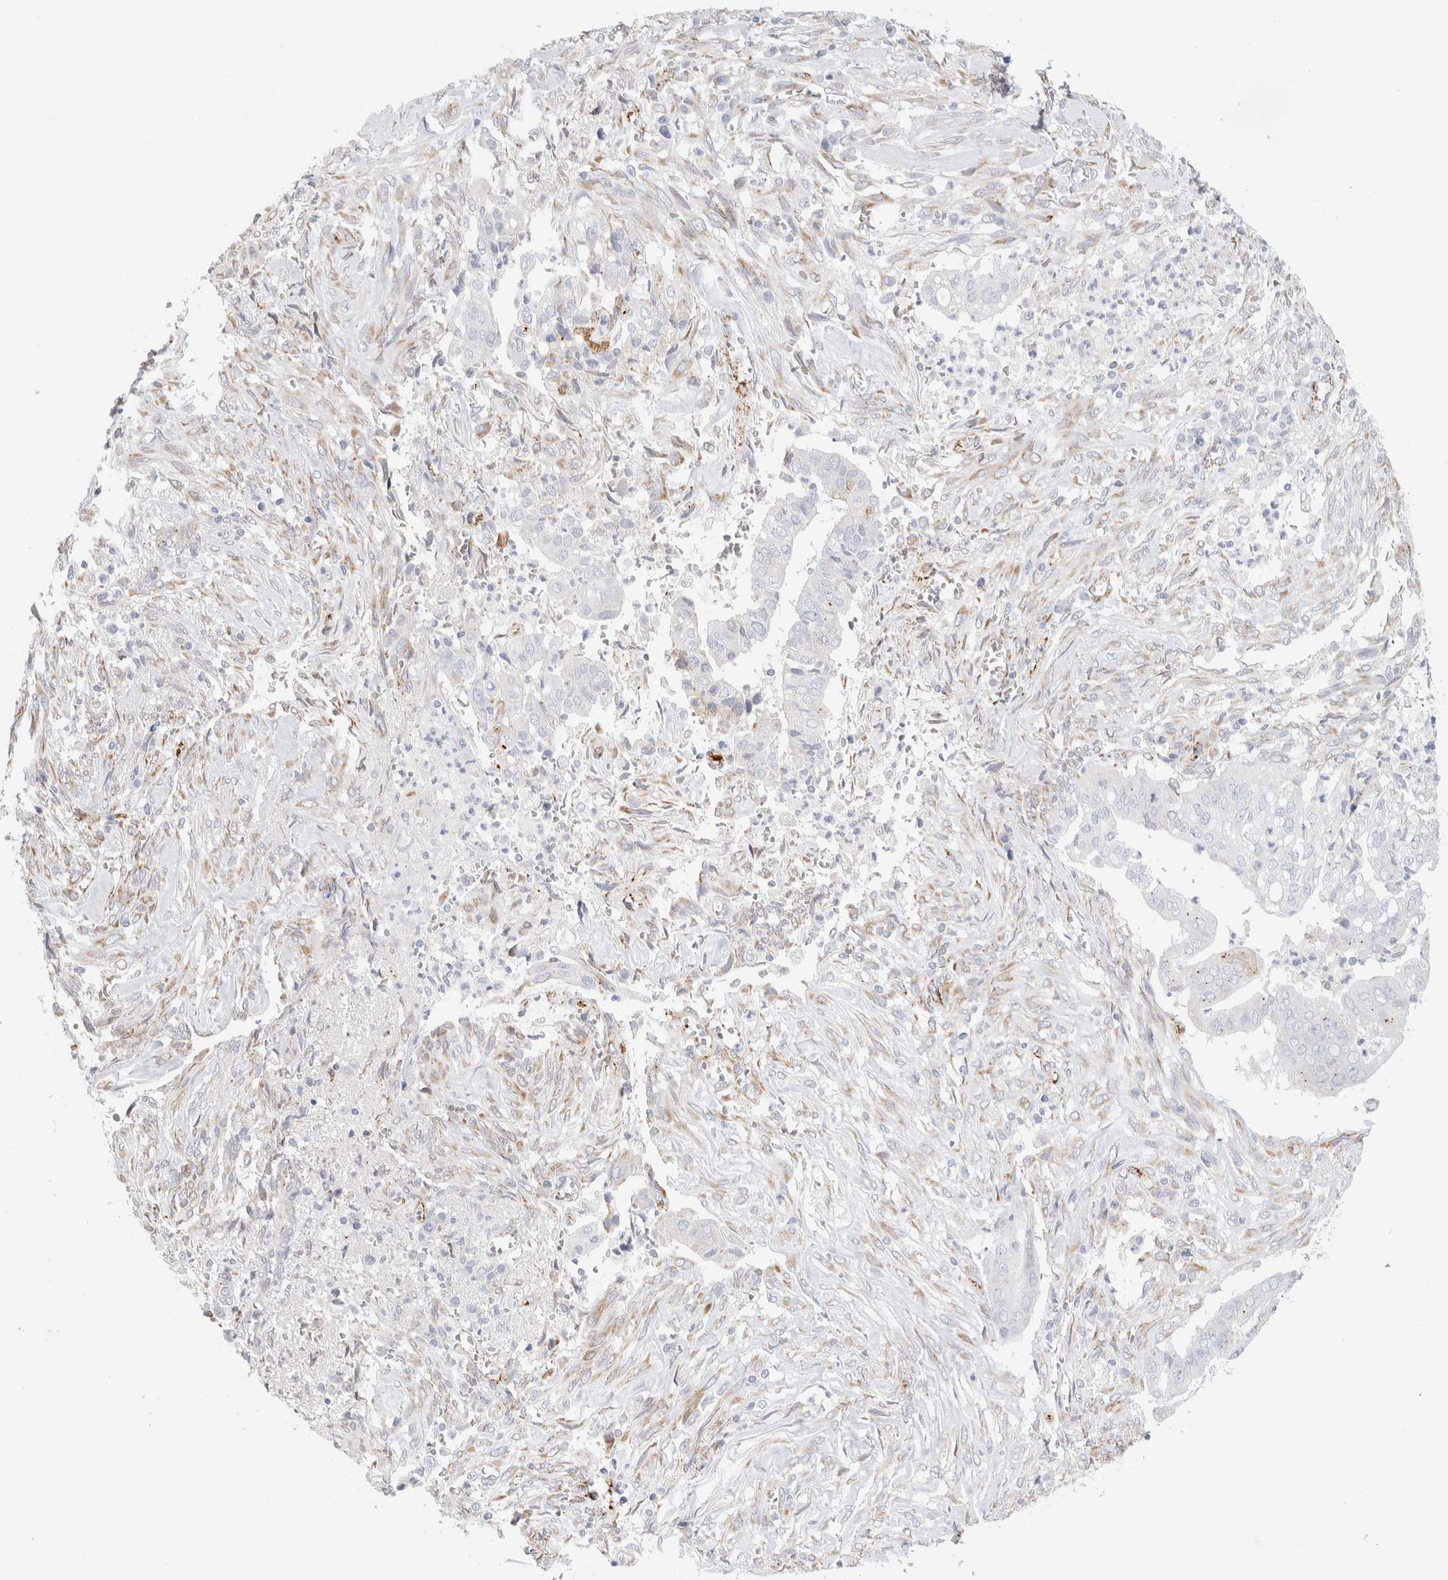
{"staining": {"intensity": "negative", "quantity": "none", "location": "none"}, "tissue": "cervical cancer", "cell_type": "Tumor cells", "image_type": "cancer", "snomed": [{"axis": "morphology", "description": "Adenocarcinoma, NOS"}, {"axis": "topography", "description": "Cervix"}], "caption": "DAB (3,3'-diaminobenzidine) immunohistochemical staining of human adenocarcinoma (cervical) demonstrates no significant positivity in tumor cells. (IHC, brightfield microscopy, high magnification).", "gene": "CNPY4", "patient": {"sex": "female", "age": 44}}